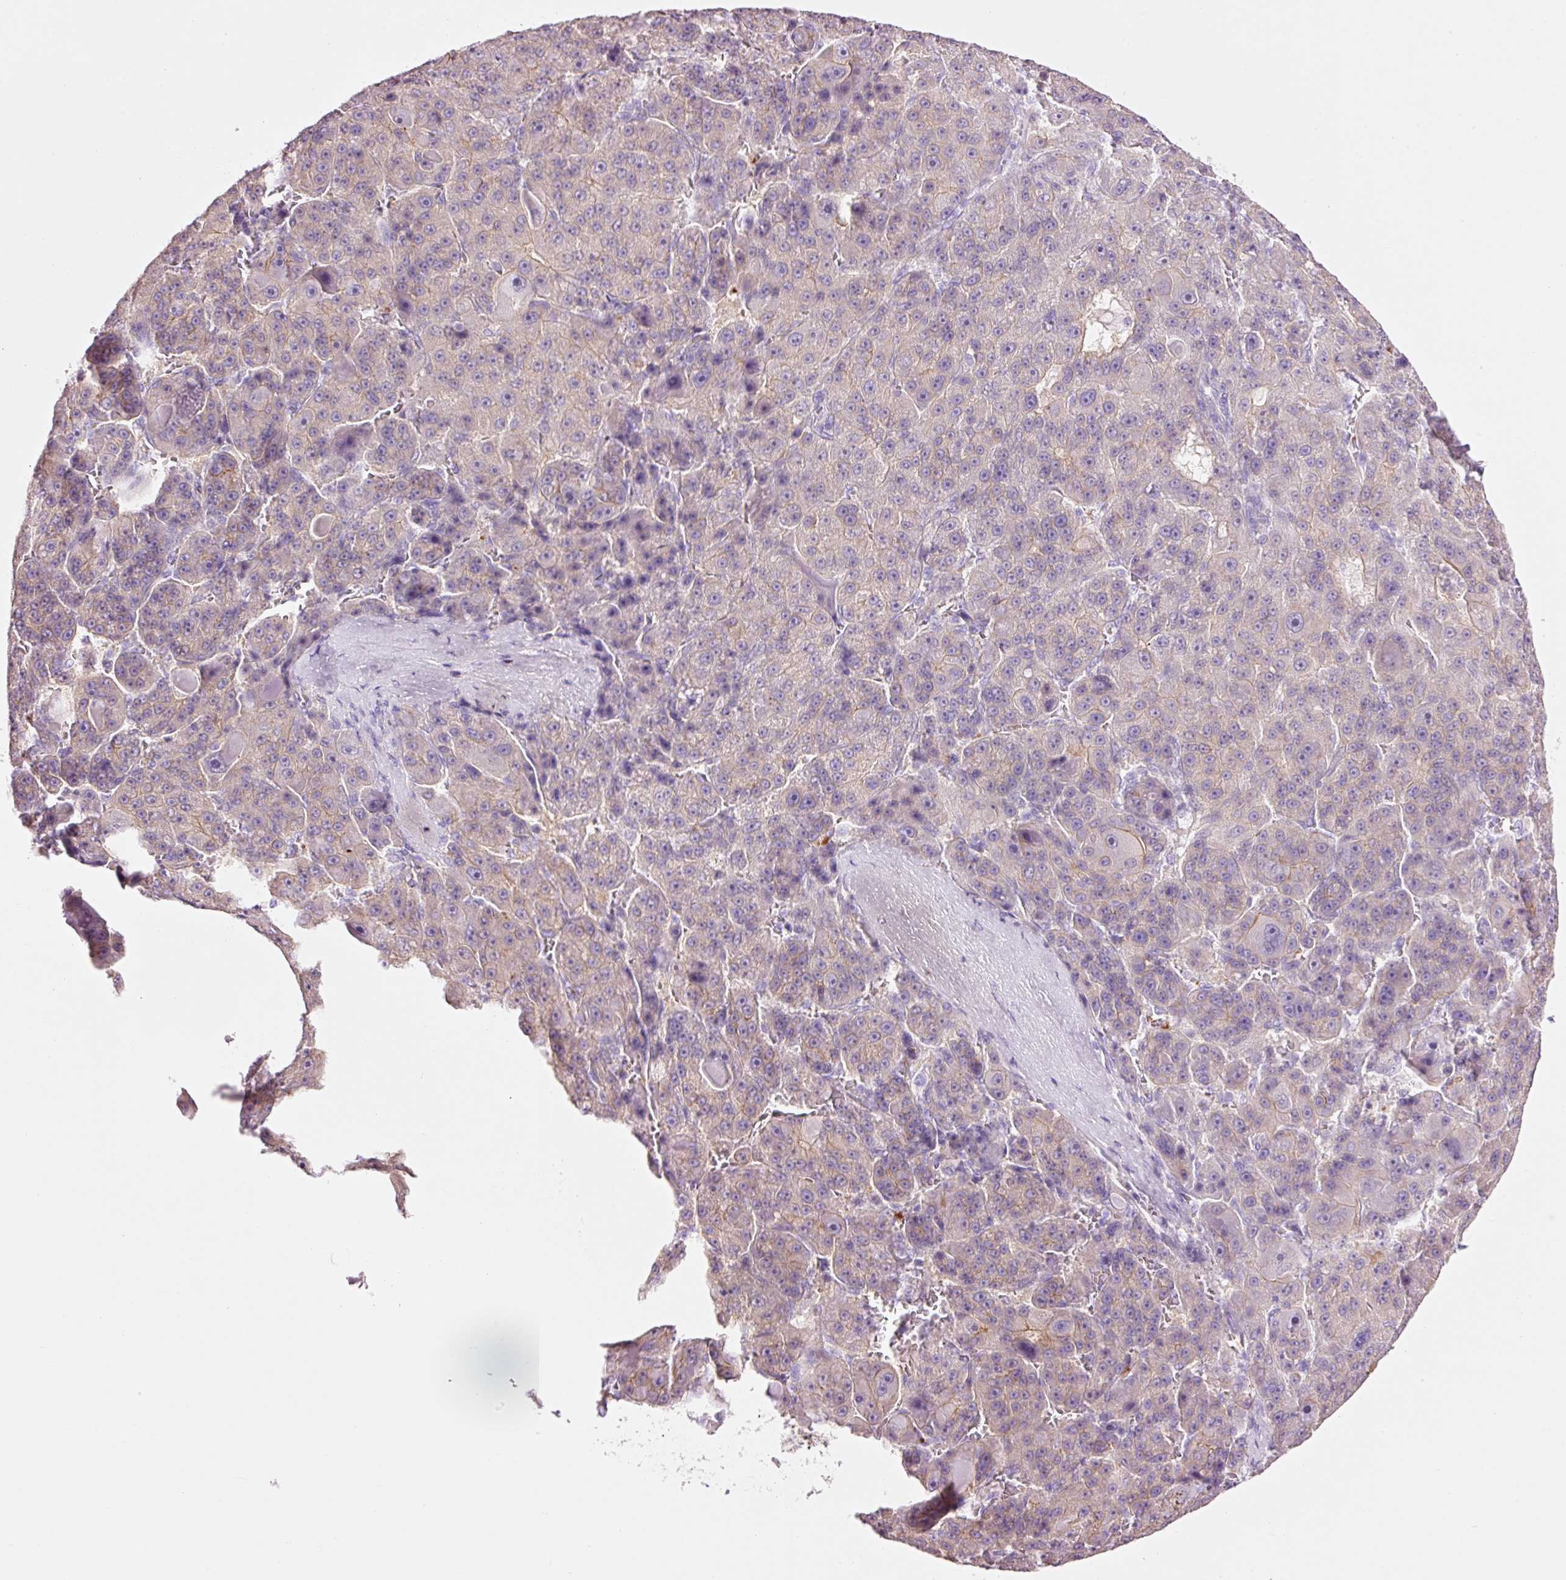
{"staining": {"intensity": "weak", "quantity": "25%-75%", "location": "cytoplasmic/membranous"}, "tissue": "liver cancer", "cell_type": "Tumor cells", "image_type": "cancer", "snomed": [{"axis": "morphology", "description": "Carcinoma, Hepatocellular, NOS"}, {"axis": "topography", "description": "Liver"}], "caption": "High-power microscopy captured an immunohistochemistry (IHC) photomicrograph of liver hepatocellular carcinoma, revealing weak cytoplasmic/membranous staining in about 25%-75% of tumor cells.", "gene": "HSPA4L", "patient": {"sex": "male", "age": 76}}